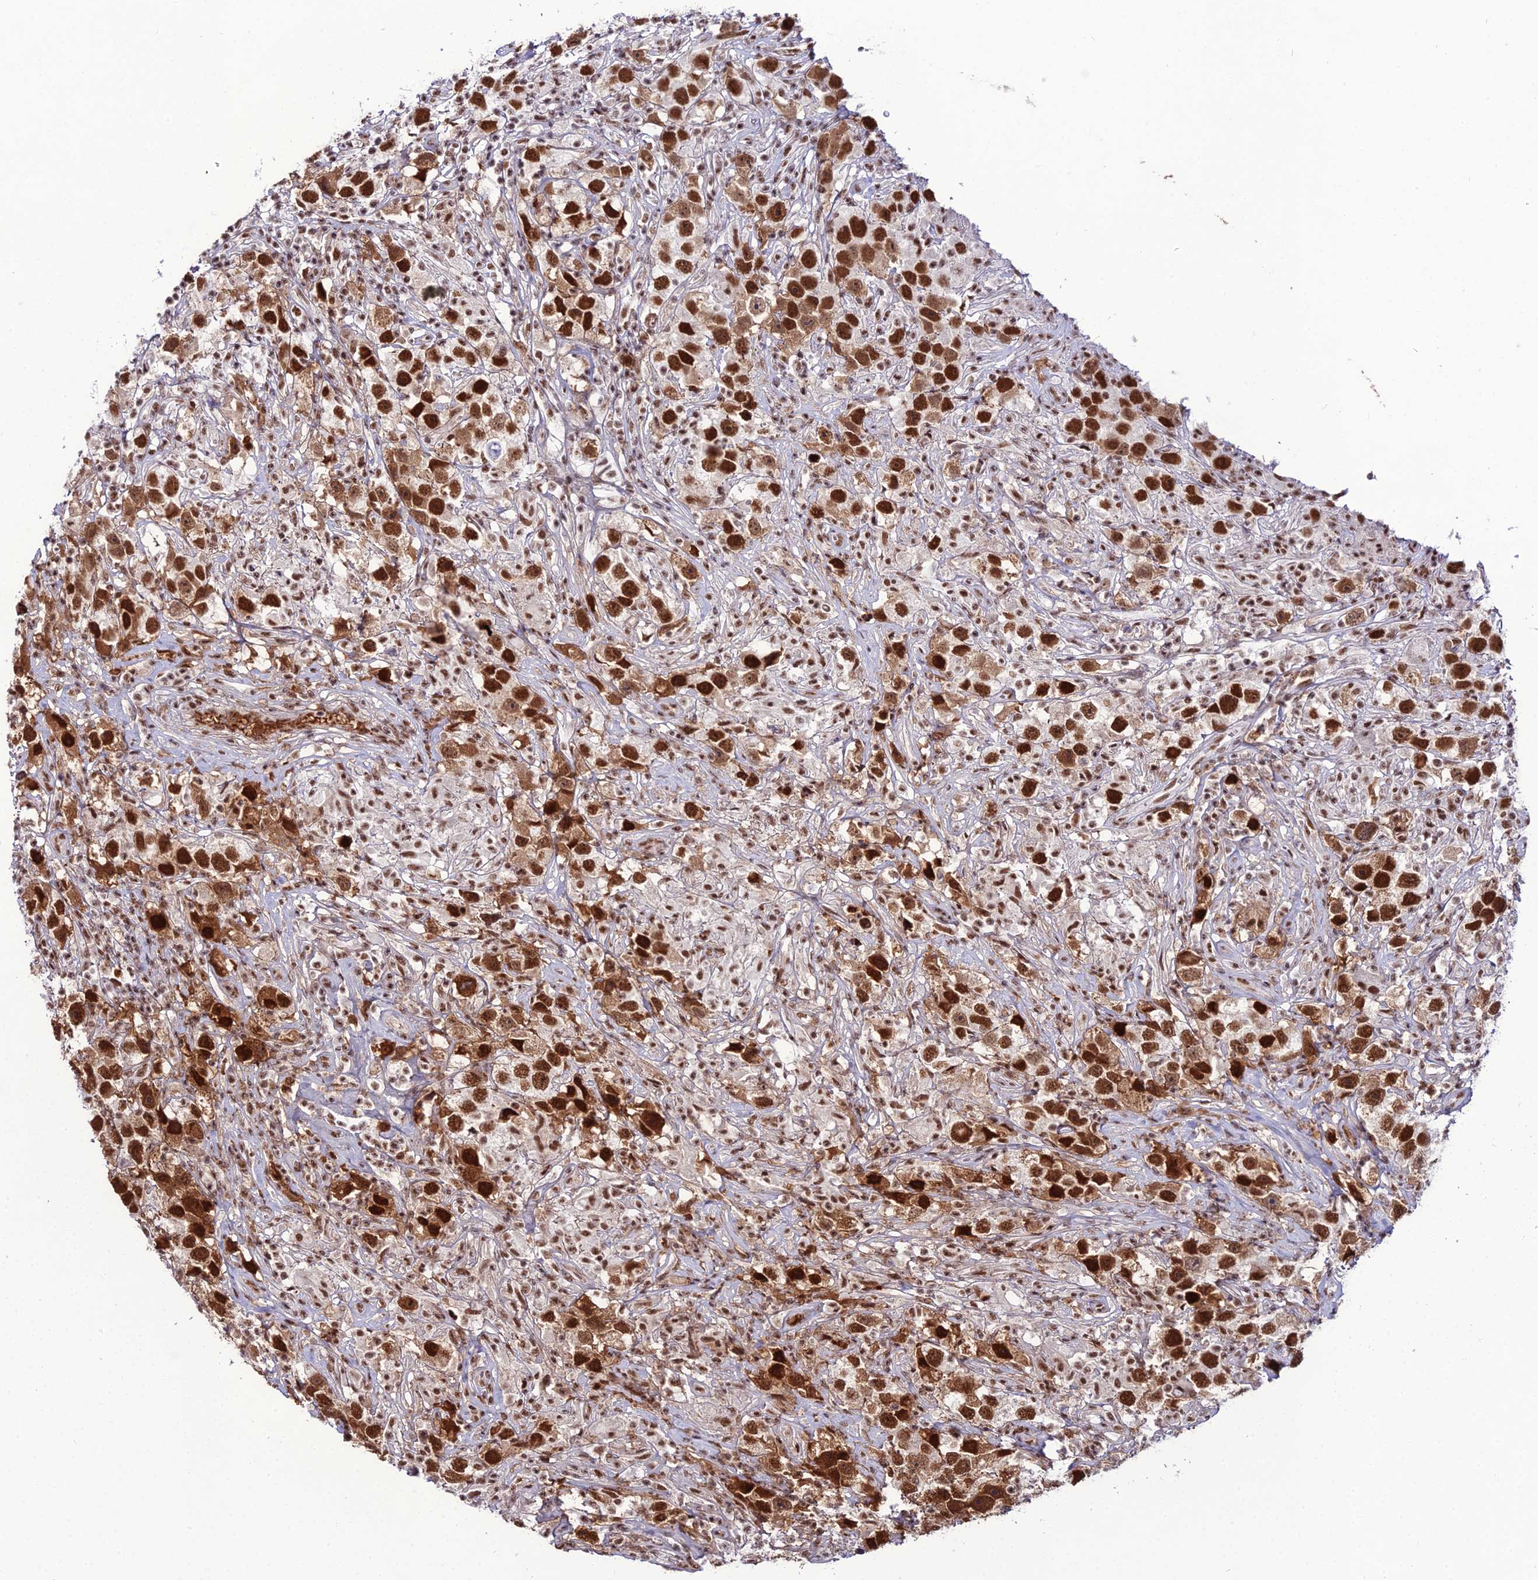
{"staining": {"intensity": "strong", "quantity": ">75%", "location": "nuclear"}, "tissue": "testis cancer", "cell_type": "Tumor cells", "image_type": "cancer", "snomed": [{"axis": "morphology", "description": "Seminoma, NOS"}, {"axis": "topography", "description": "Testis"}], "caption": "Testis seminoma was stained to show a protein in brown. There is high levels of strong nuclear staining in about >75% of tumor cells.", "gene": "RBM12", "patient": {"sex": "male", "age": 49}}